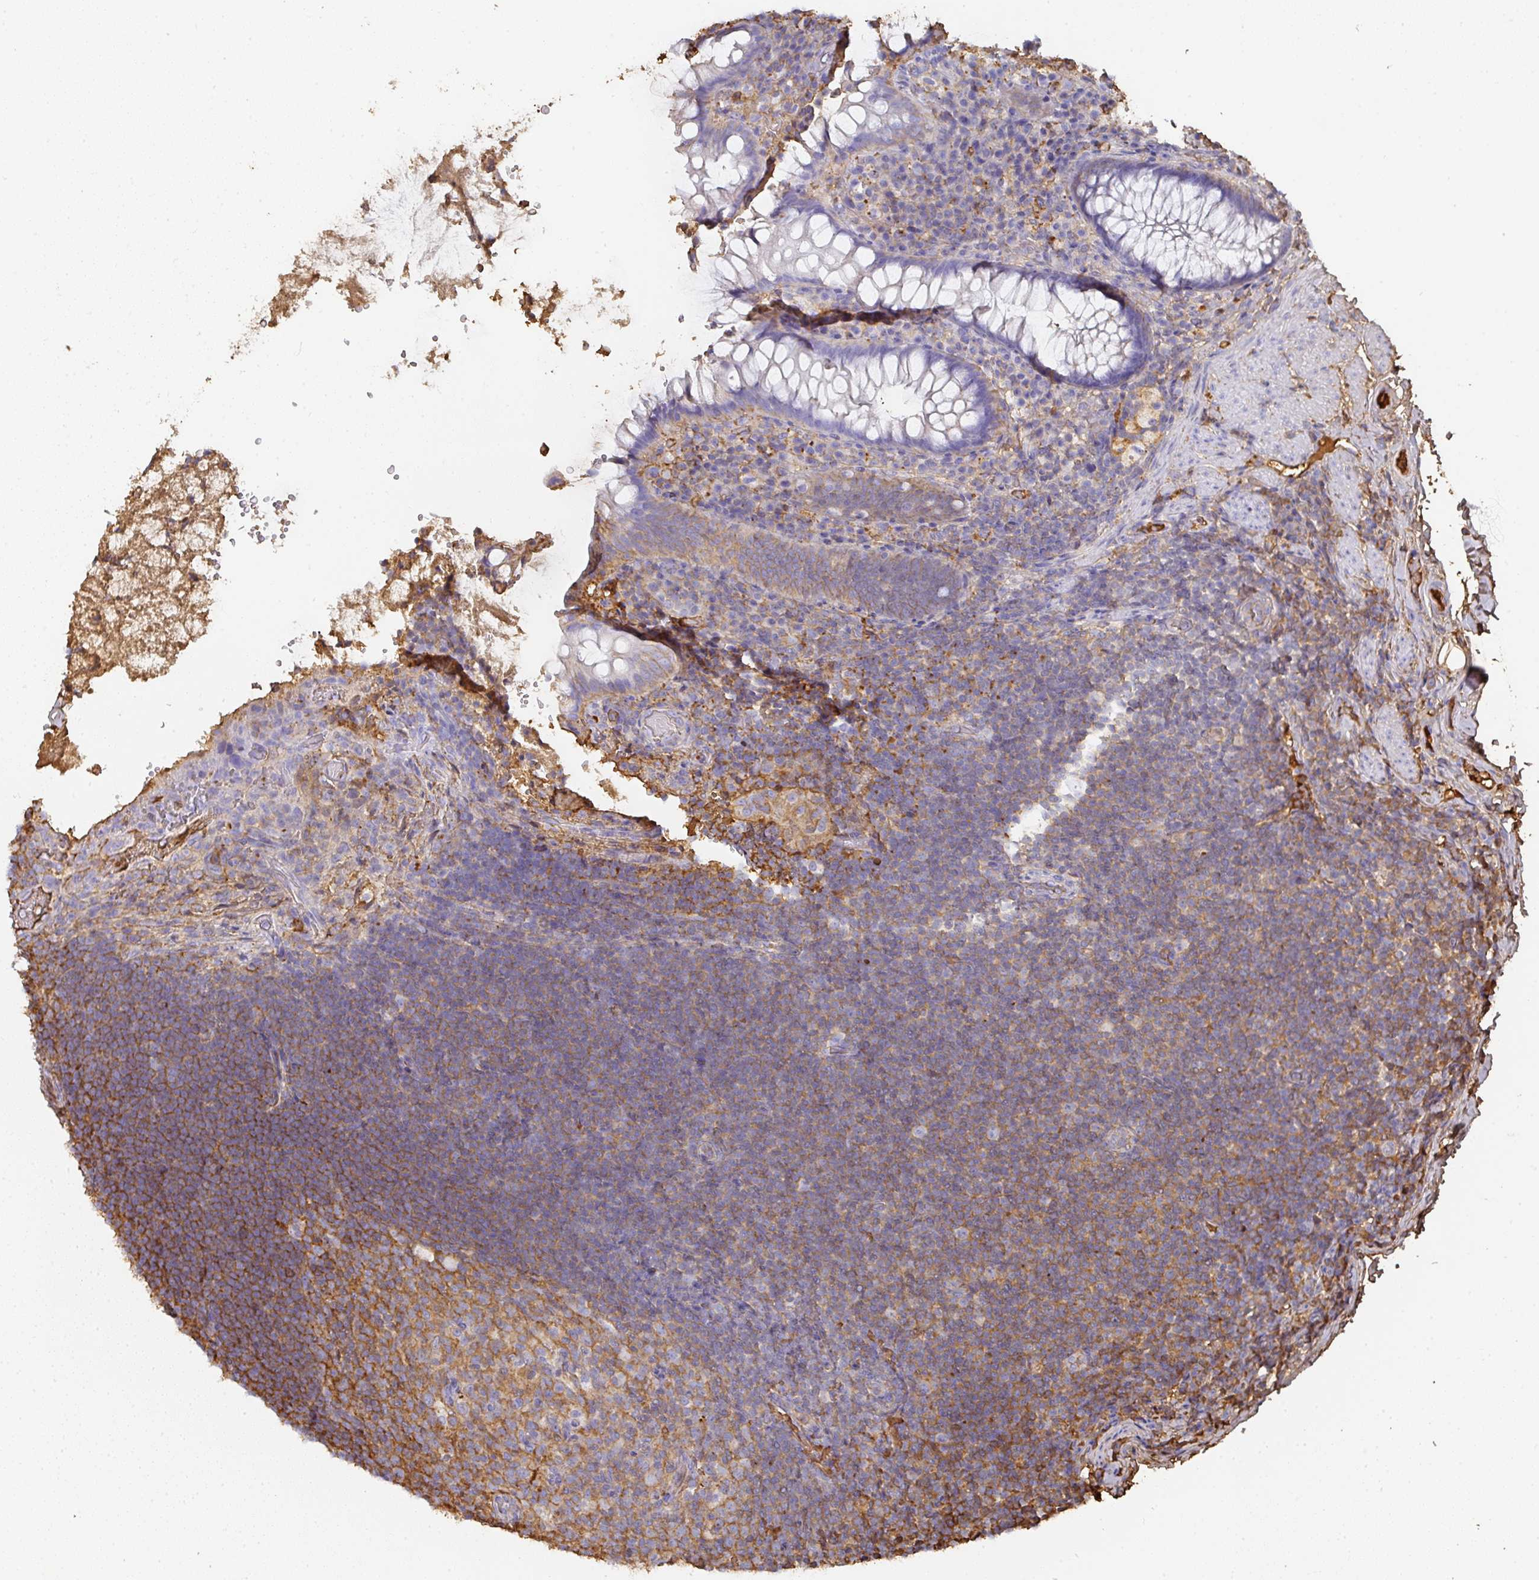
{"staining": {"intensity": "moderate", "quantity": "<25%", "location": "cytoplasmic/membranous"}, "tissue": "rectum", "cell_type": "Glandular cells", "image_type": "normal", "snomed": [{"axis": "morphology", "description": "Normal tissue, NOS"}, {"axis": "topography", "description": "Rectum"}], "caption": "DAB (3,3'-diaminobenzidine) immunohistochemical staining of unremarkable human rectum shows moderate cytoplasmic/membranous protein staining in about <25% of glandular cells.", "gene": "ALB", "patient": {"sex": "female", "age": 69}}